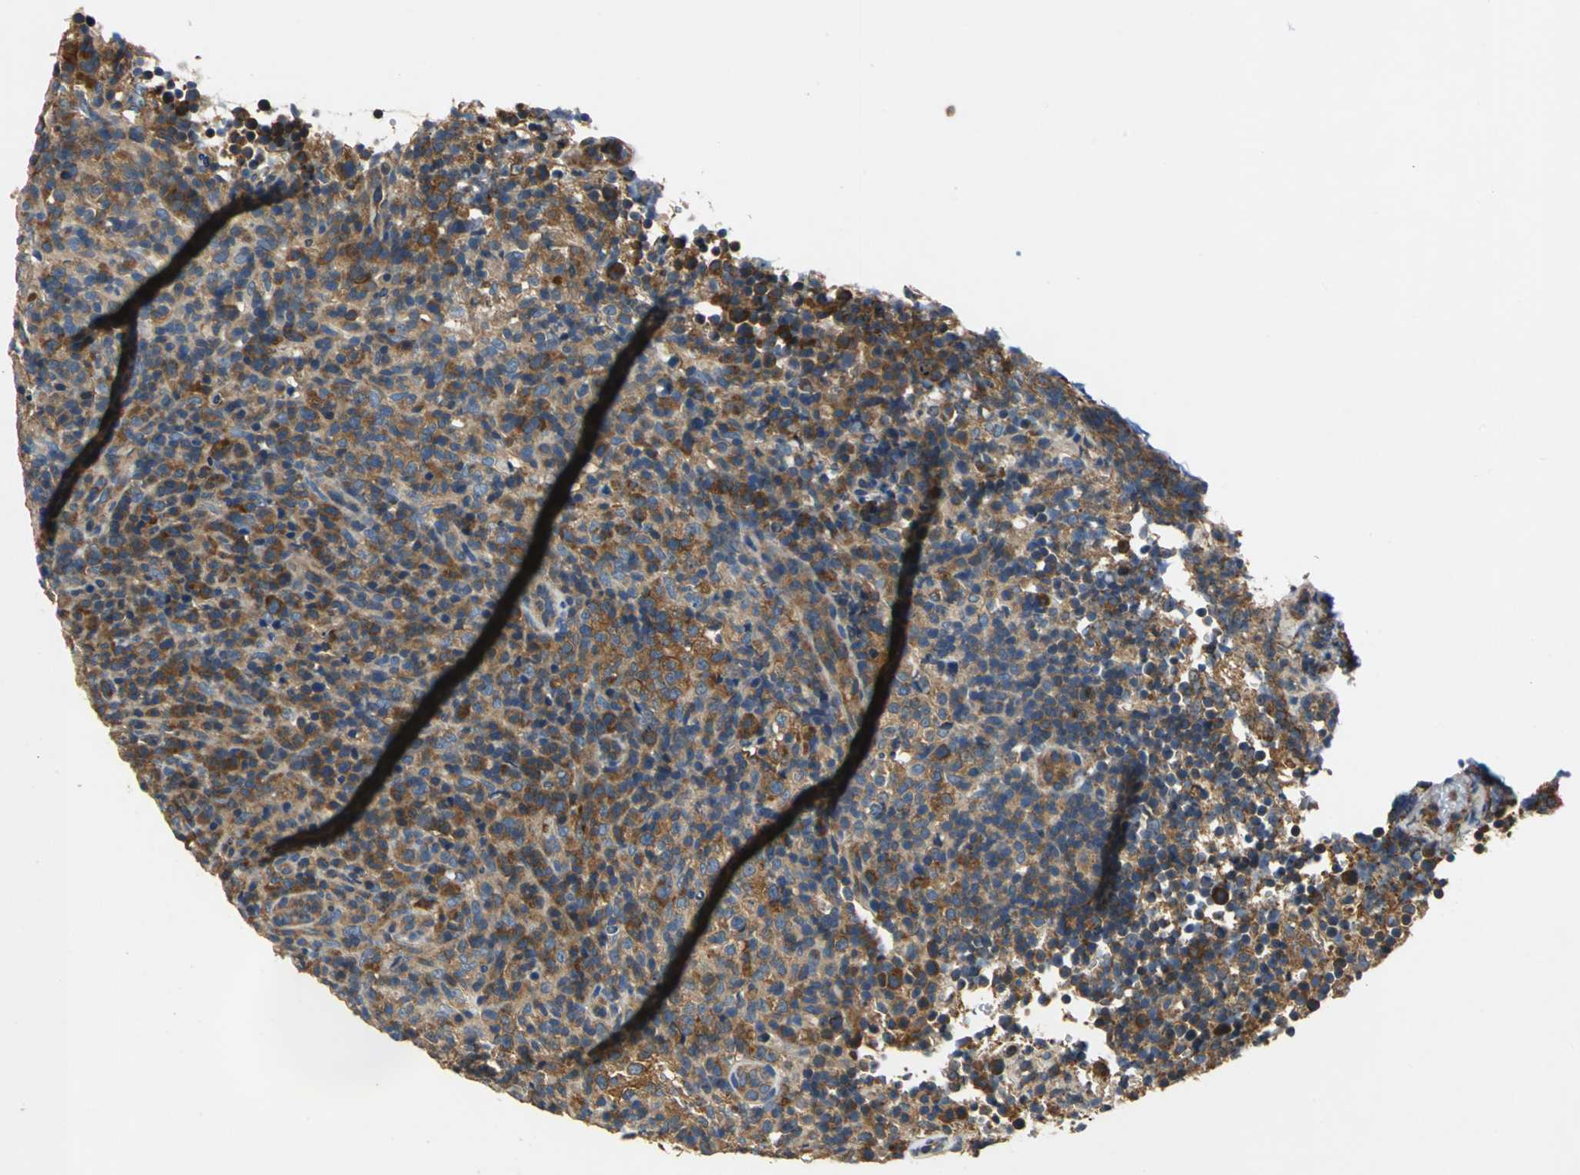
{"staining": {"intensity": "moderate", "quantity": ">75%", "location": "cytoplasmic/membranous"}, "tissue": "lymphoma", "cell_type": "Tumor cells", "image_type": "cancer", "snomed": [{"axis": "morphology", "description": "Malignant lymphoma, non-Hodgkin's type, High grade"}, {"axis": "topography", "description": "Lymph node"}], "caption": "Lymphoma stained with DAB (3,3'-diaminobenzidine) IHC demonstrates medium levels of moderate cytoplasmic/membranous positivity in about >75% of tumor cells.", "gene": "DDX3Y", "patient": {"sex": "female", "age": 76}}